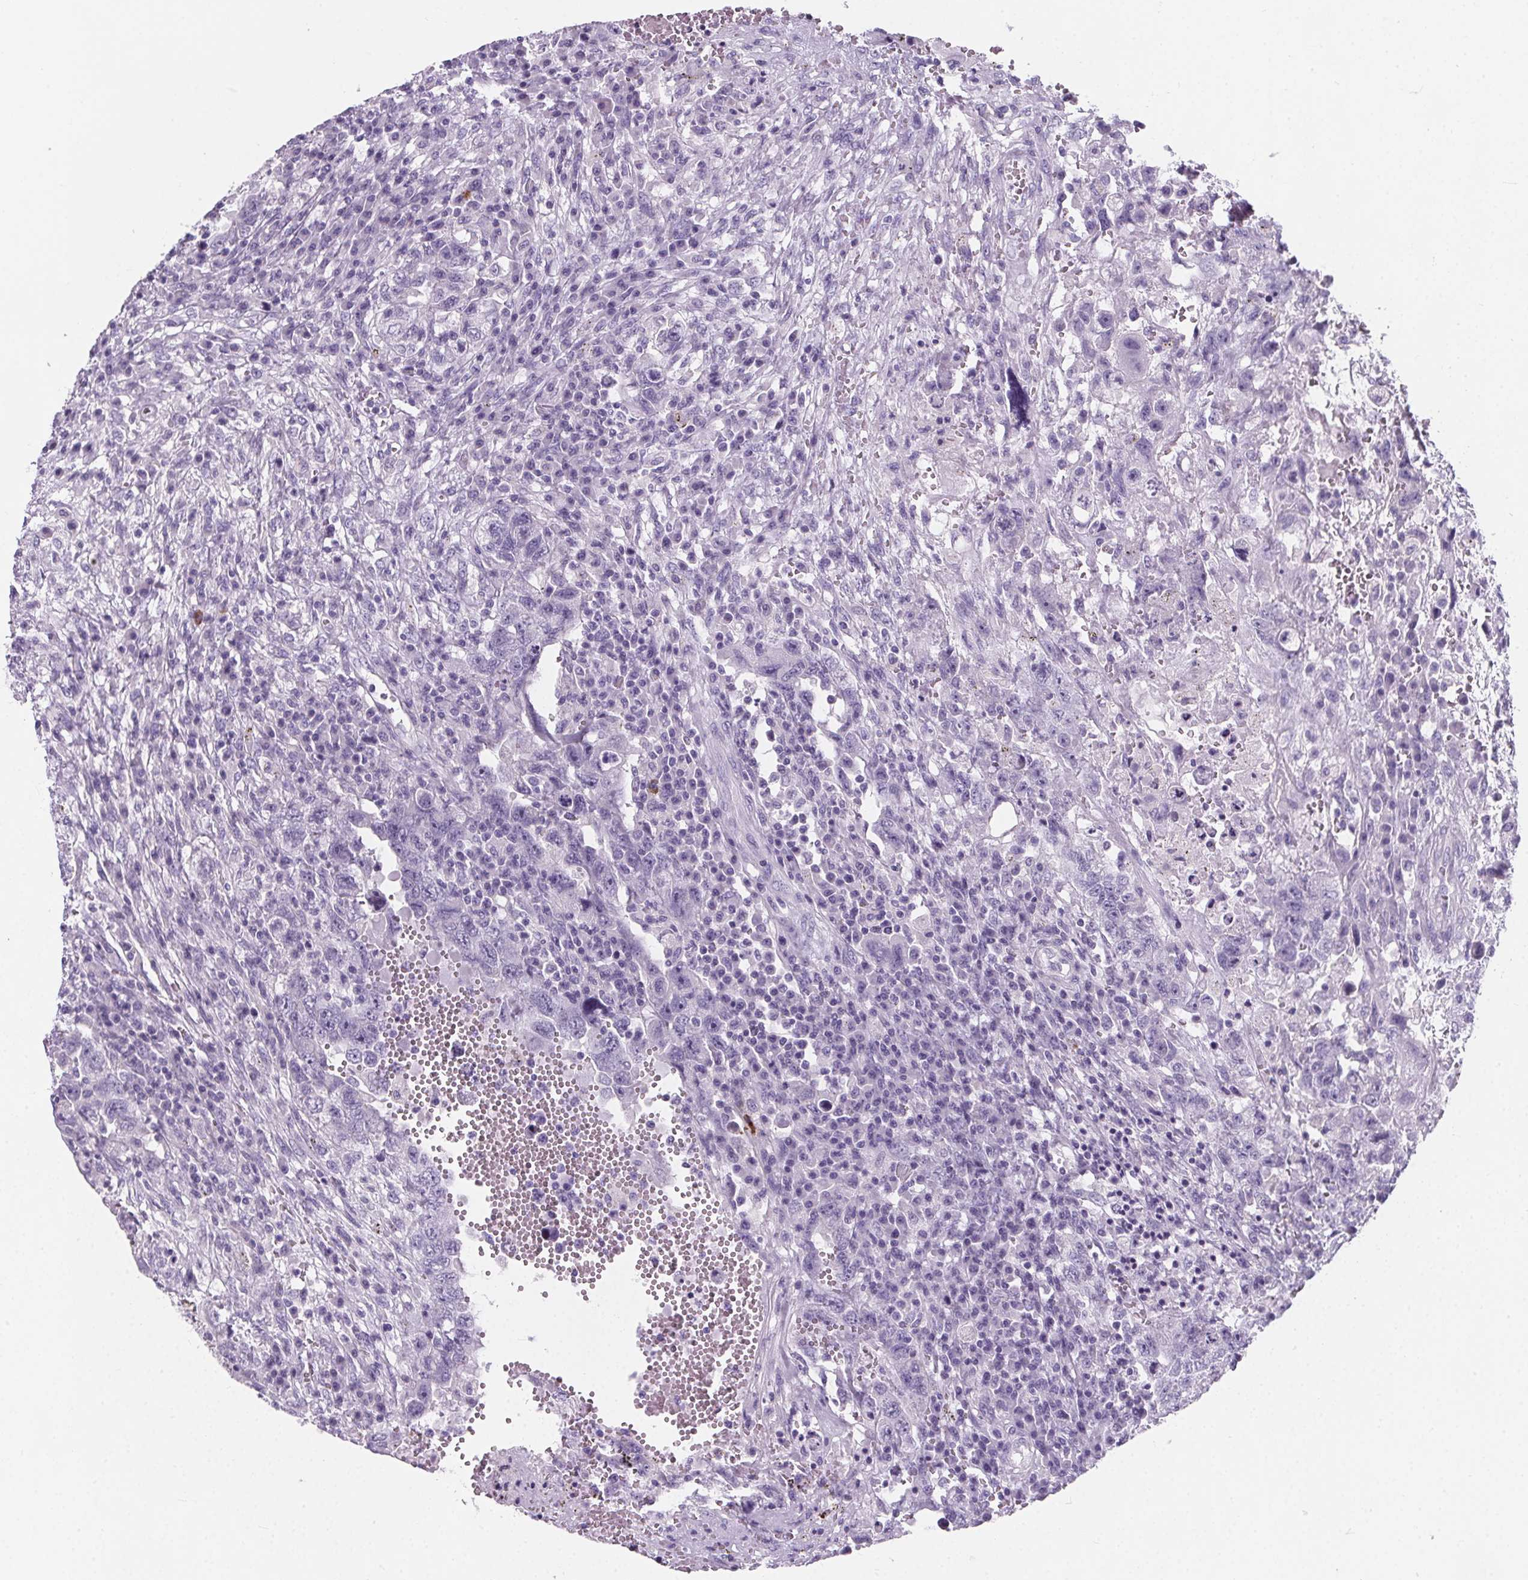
{"staining": {"intensity": "negative", "quantity": "none", "location": "none"}, "tissue": "testis cancer", "cell_type": "Tumor cells", "image_type": "cancer", "snomed": [{"axis": "morphology", "description": "Carcinoma, Embryonal, NOS"}, {"axis": "topography", "description": "Testis"}], "caption": "Immunohistochemical staining of embryonal carcinoma (testis) displays no significant positivity in tumor cells.", "gene": "ADRB1", "patient": {"sex": "male", "age": 26}}